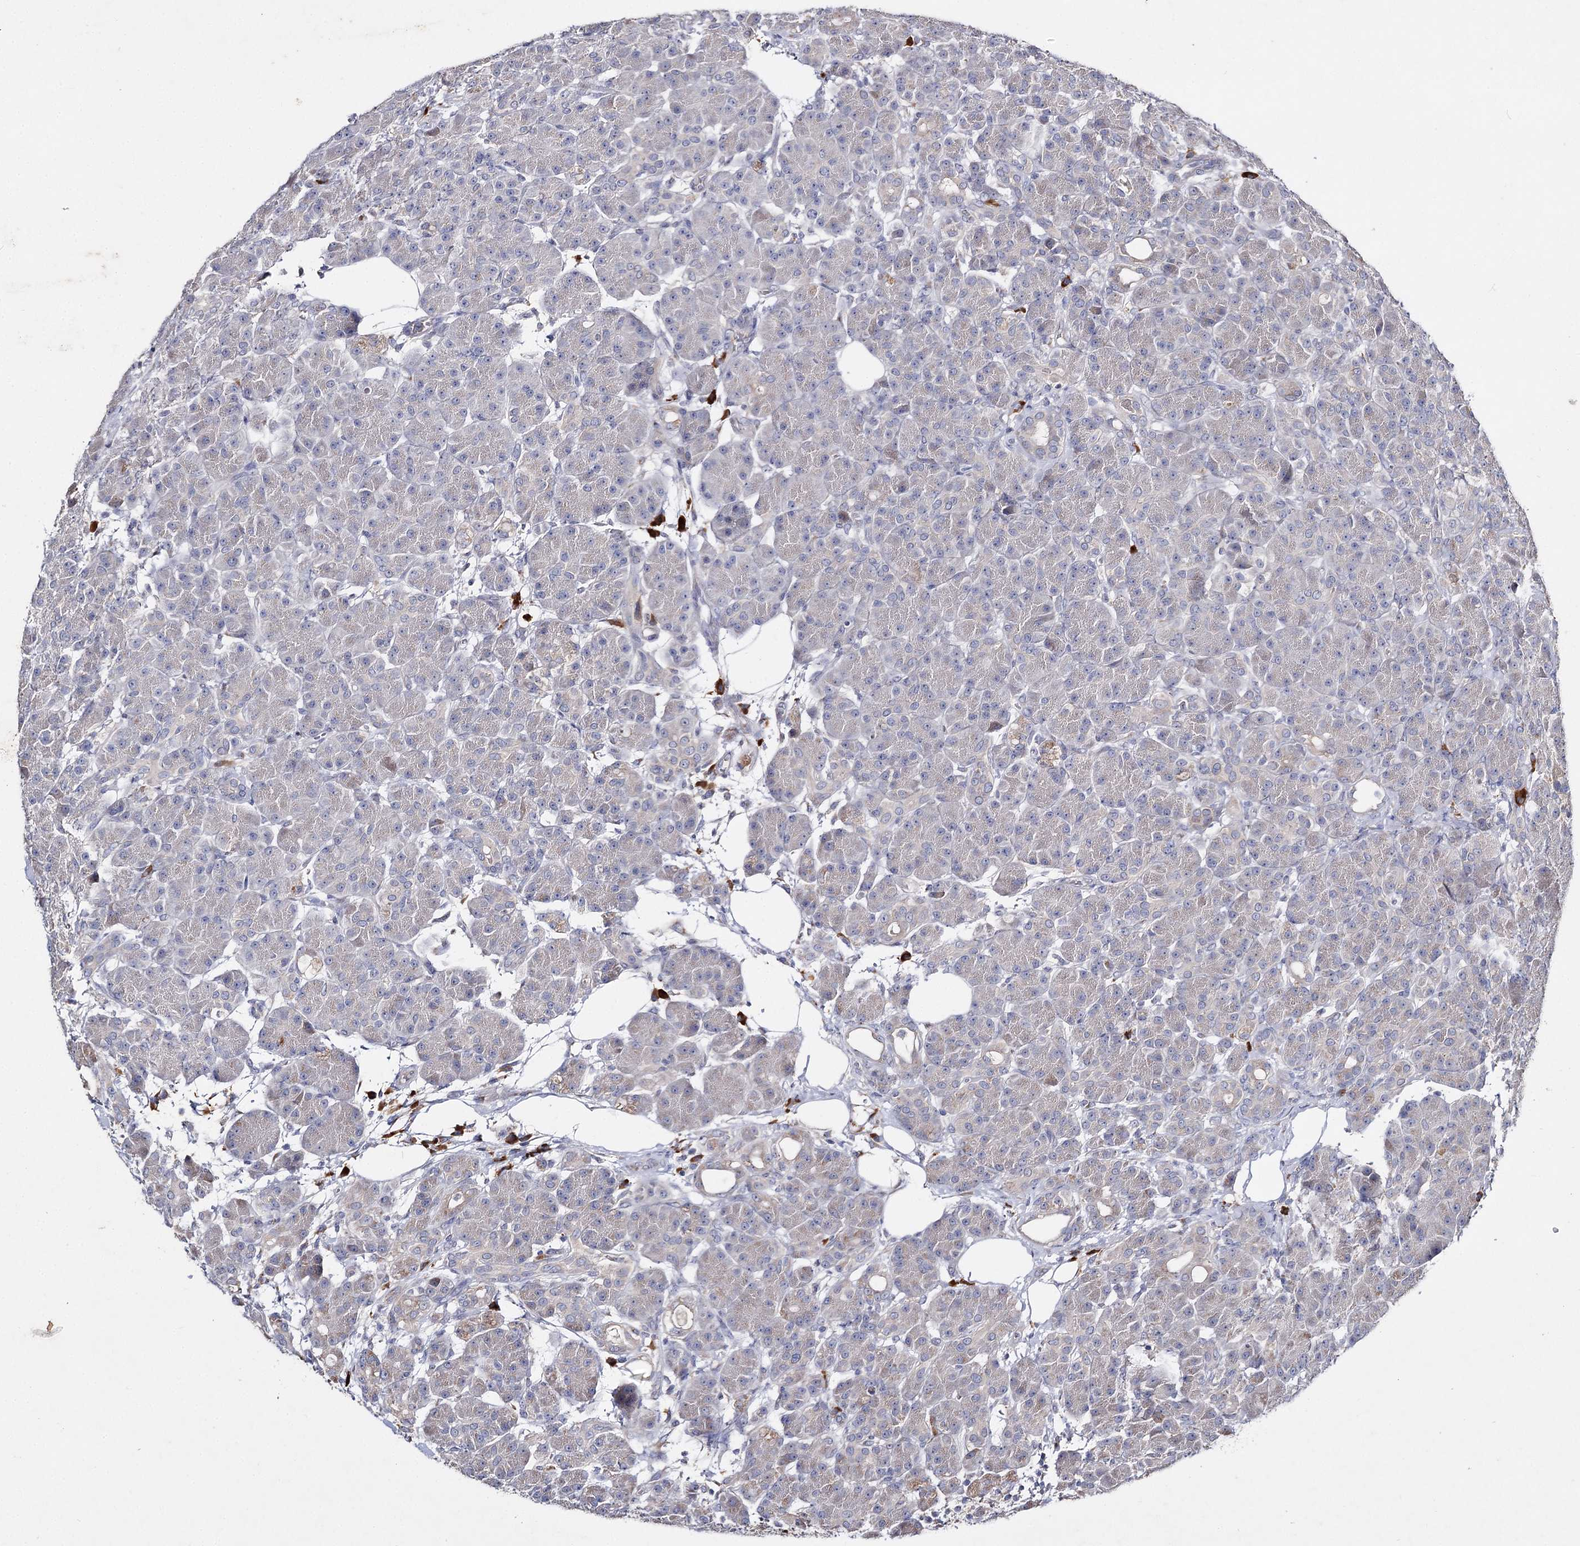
{"staining": {"intensity": "negative", "quantity": "none", "location": "none"}, "tissue": "pancreas", "cell_type": "Exocrine glandular cells", "image_type": "normal", "snomed": [{"axis": "morphology", "description": "Normal tissue, NOS"}, {"axis": "topography", "description": "Pancreas"}], "caption": "This photomicrograph is of benign pancreas stained with immunohistochemistry to label a protein in brown with the nuclei are counter-stained blue. There is no positivity in exocrine glandular cells.", "gene": "IL1RAP", "patient": {"sex": "male", "age": 63}}